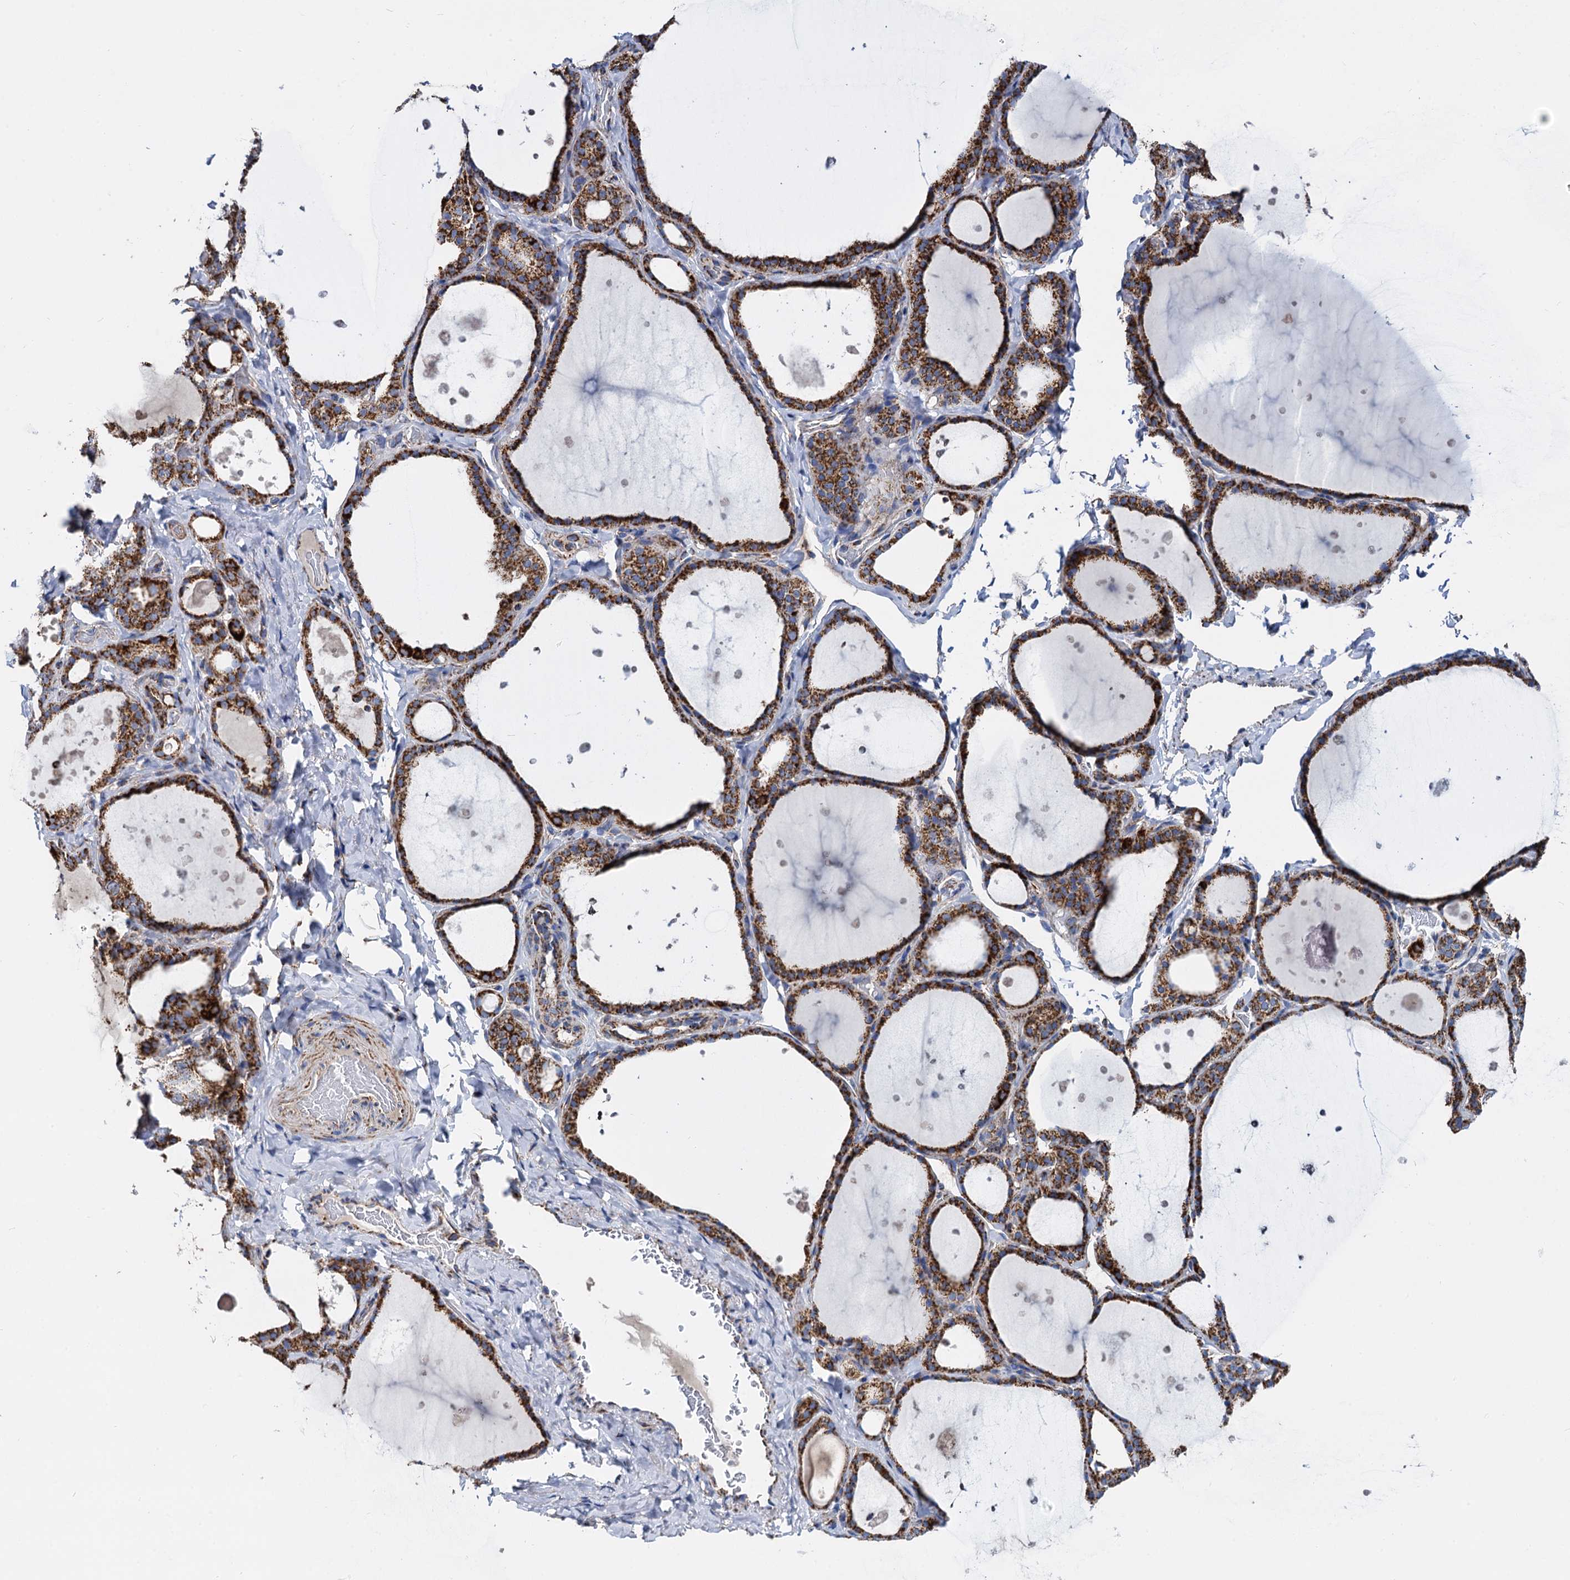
{"staining": {"intensity": "strong", "quantity": ">75%", "location": "cytoplasmic/membranous"}, "tissue": "thyroid gland", "cell_type": "Glandular cells", "image_type": "normal", "snomed": [{"axis": "morphology", "description": "Normal tissue, NOS"}, {"axis": "topography", "description": "Thyroid gland"}], "caption": "Immunohistochemistry (DAB) staining of benign thyroid gland demonstrates strong cytoplasmic/membranous protein expression in about >75% of glandular cells.", "gene": "TIMM10", "patient": {"sex": "female", "age": 44}}